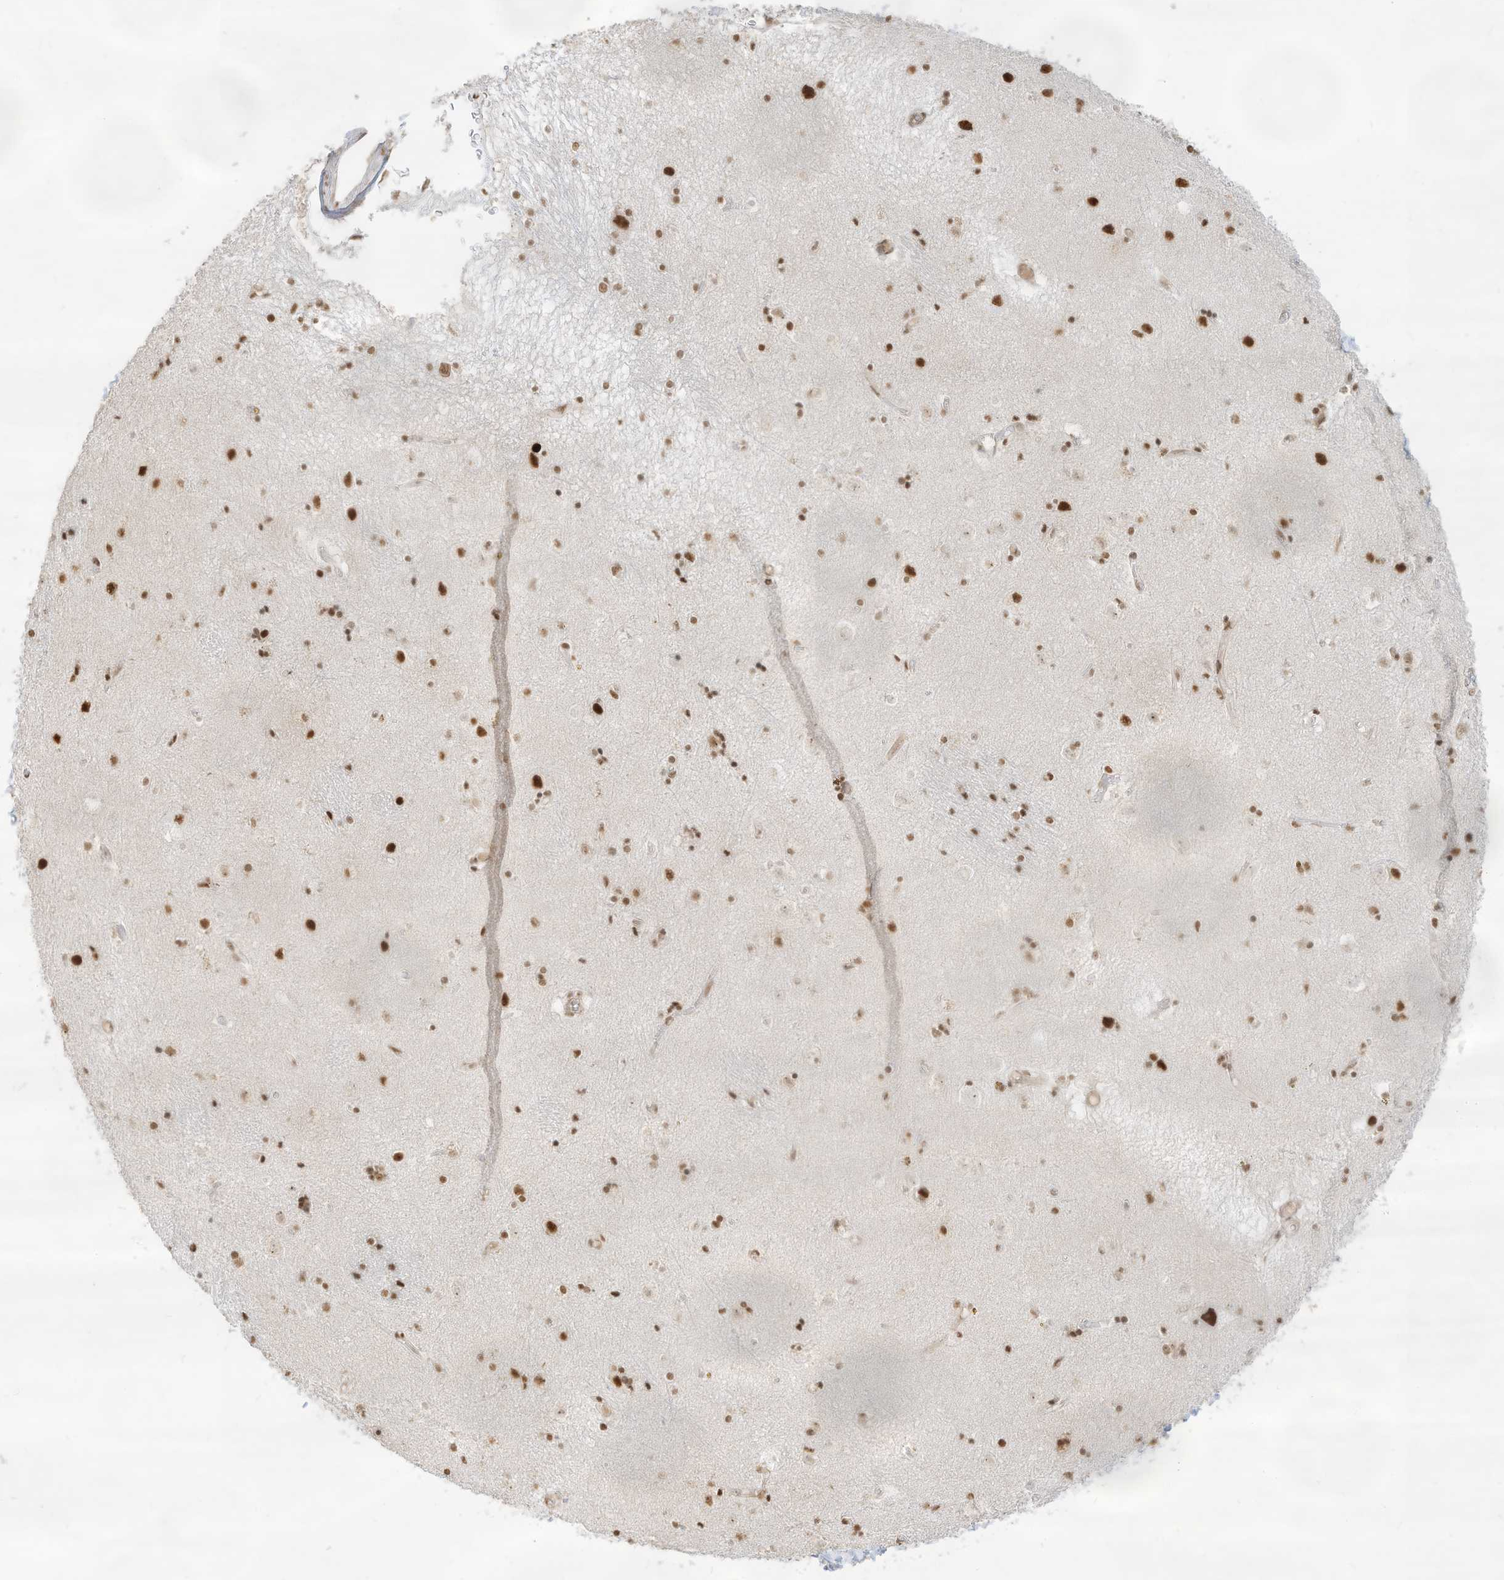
{"staining": {"intensity": "moderate", "quantity": "25%-75%", "location": "nuclear"}, "tissue": "caudate", "cell_type": "Glial cells", "image_type": "normal", "snomed": [{"axis": "morphology", "description": "Normal tissue, NOS"}, {"axis": "topography", "description": "Lateral ventricle wall"}], "caption": "An image of caudate stained for a protein exhibits moderate nuclear brown staining in glial cells. Immunohistochemistry stains the protein in brown and the nuclei are stained blue.", "gene": "NHSL1", "patient": {"sex": "male", "age": 70}}